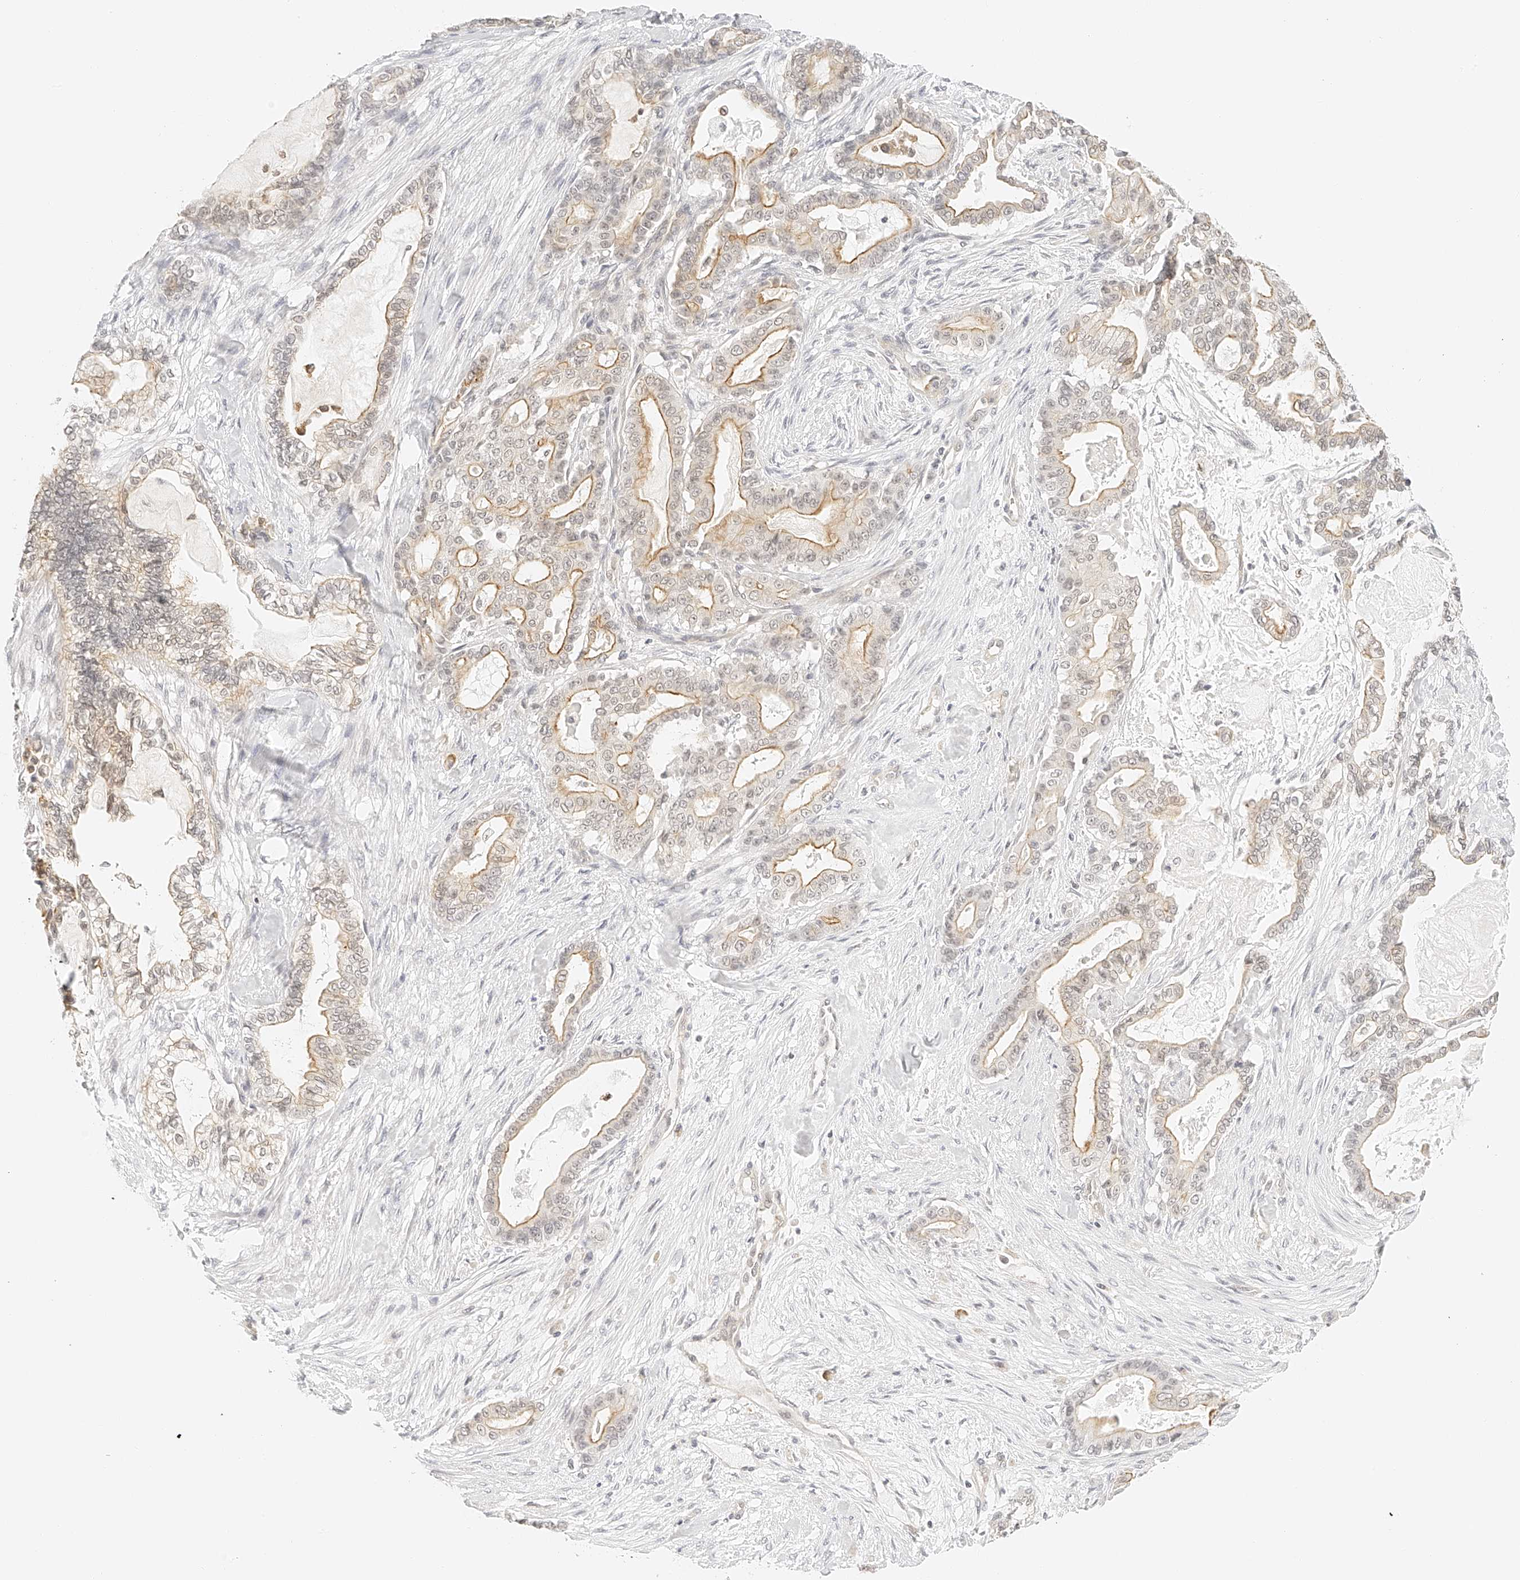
{"staining": {"intensity": "moderate", "quantity": "25%-75%", "location": "cytoplasmic/membranous"}, "tissue": "pancreatic cancer", "cell_type": "Tumor cells", "image_type": "cancer", "snomed": [{"axis": "morphology", "description": "Adenocarcinoma, NOS"}, {"axis": "topography", "description": "Pancreas"}], "caption": "The immunohistochemical stain highlights moderate cytoplasmic/membranous staining in tumor cells of pancreatic cancer tissue.", "gene": "ZFP69", "patient": {"sex": "male", "age": 63}}